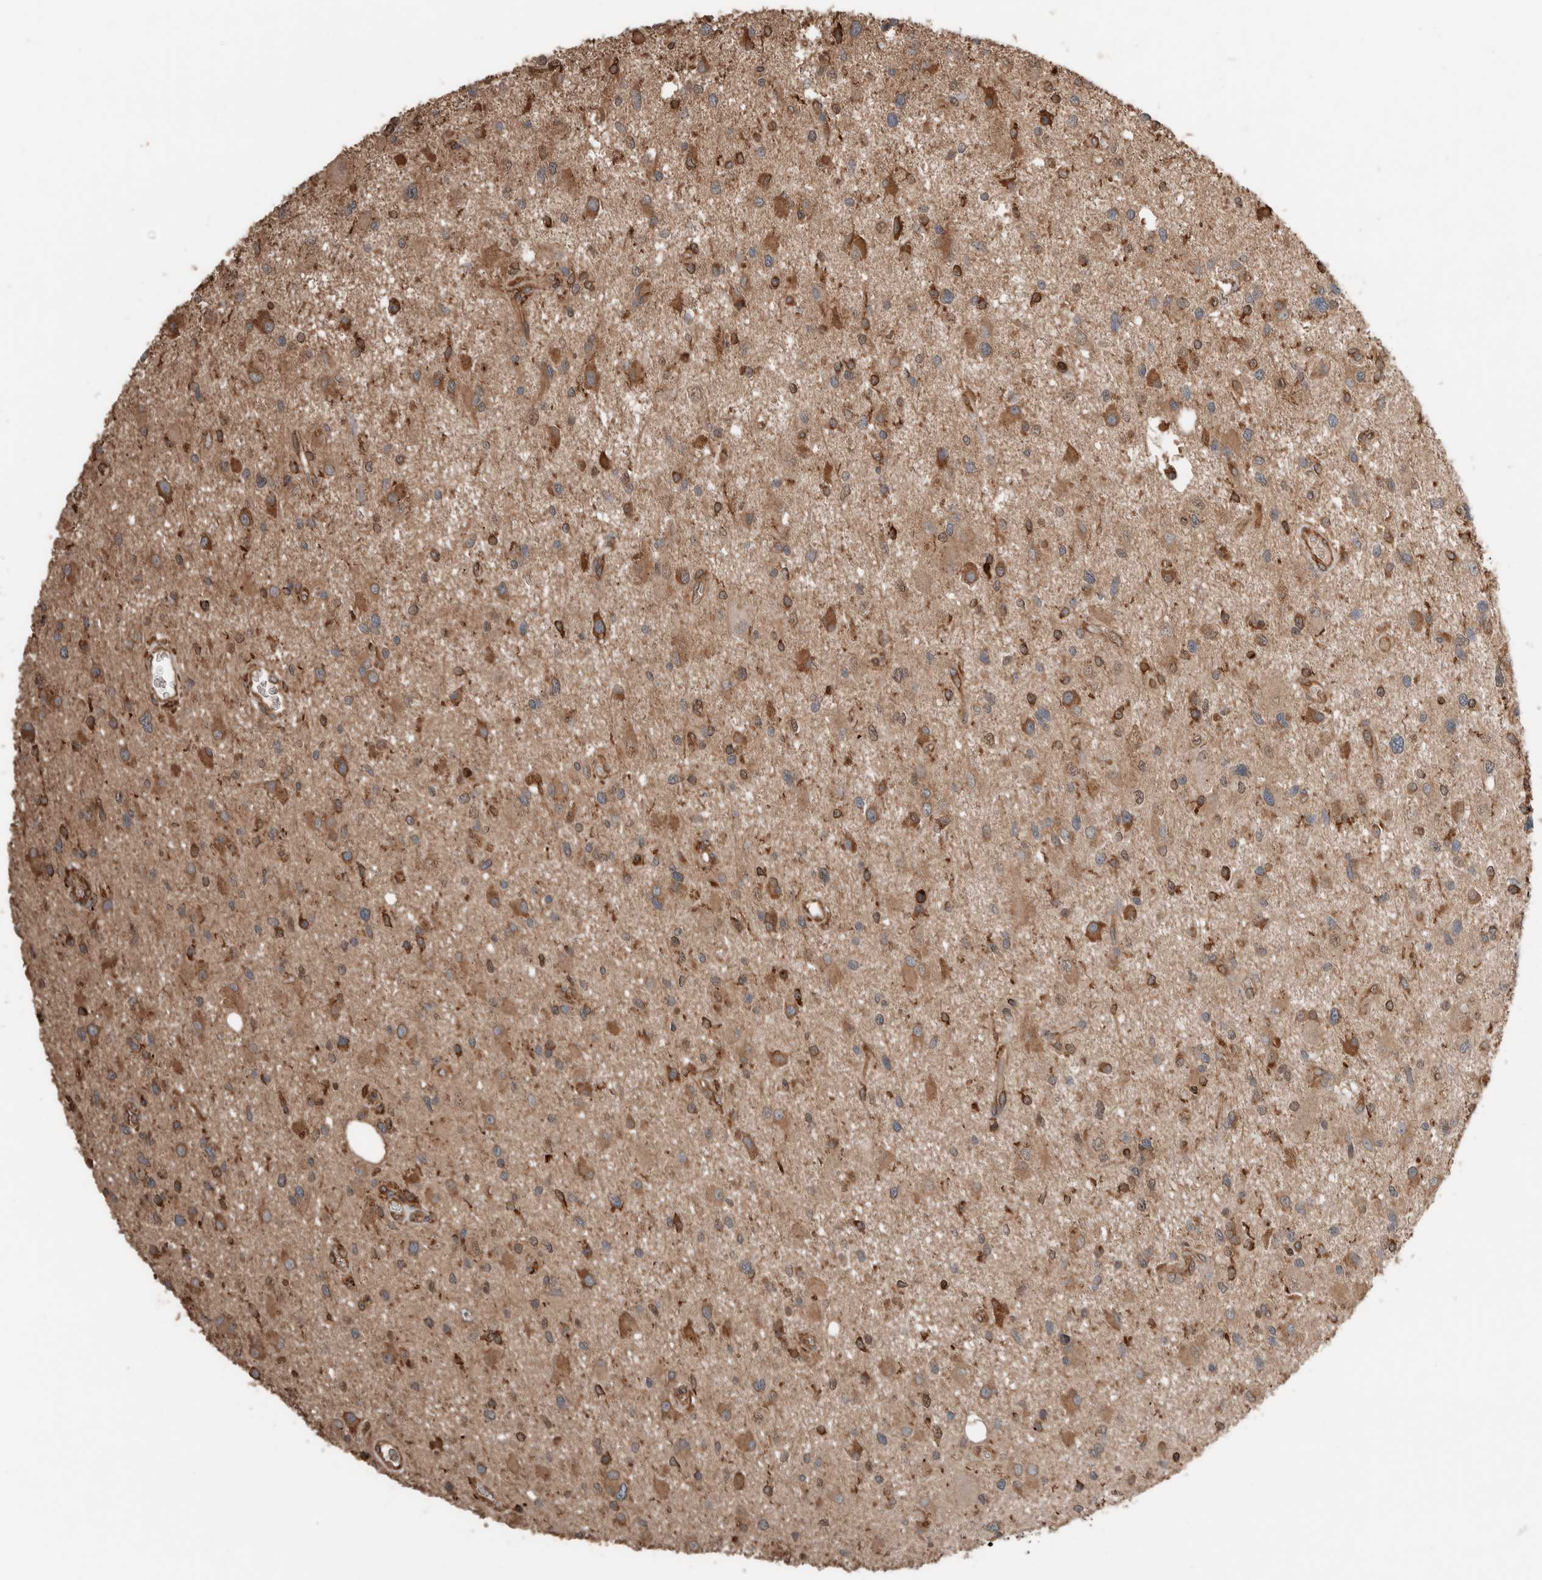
{"staining": {"intensity": "moderate", "quantity": "25%-75%", "location": "cytoplasmic/membranous"}, "tissue": "glioma", "cell_type": "Tumor cells", "image_type": "cancer", "snomed": [{"axis": "morphology", "description": "Glioma, malignant, High grade"}, {"axis": "topography", "description": "Brain"}], "caption": "Protein staining of glioma tissue exhibits moderate cytoplasmic/membranous staining in about 25%-75% of tumor cells. The staining was performed using DAB (3,3'-diaminobenzidine), with brown indicating positive protein expression. Nuclei are stained blue with hematoxylin.", "gene": "ERAP2", "patient": {"sex": "male", "age": 33}}